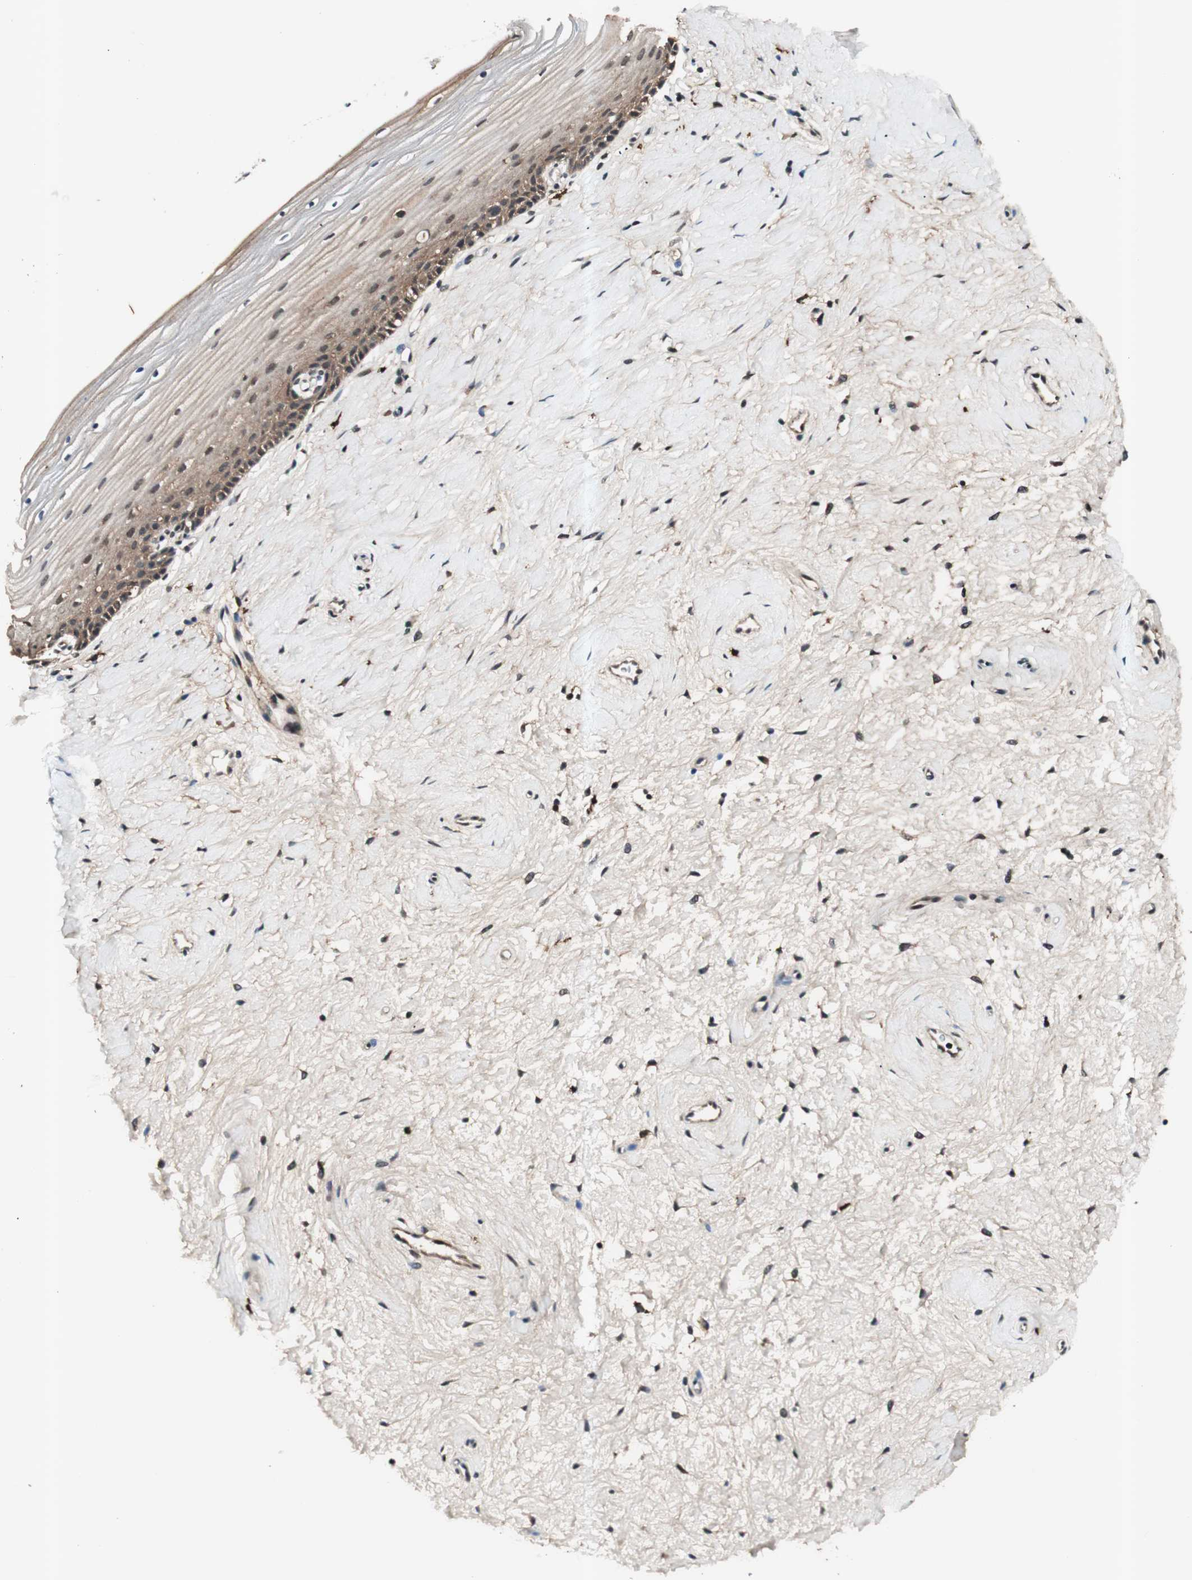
{"staining": {"intensity": "weak", "quantity": "25%-75%", "location": "nuclear"}, "tissue": "cervix", "cell_type": "Glandular cells", "image_type": "normal", "snomed": [{"axis": "morphology", "description": "Normal tissue, NOS"}, {"axis": "topography", "description": "Cervix"}], "caption": "Normal cervix was stained to show a protein in brown. There is low levels of weak nuclear positivity in approximately 25%-75% of glandular cells. (IHC, brightfield microscopy, high magnification).", "gene": "NFRKB", "patient": {"sex": "female", "age": 39}}